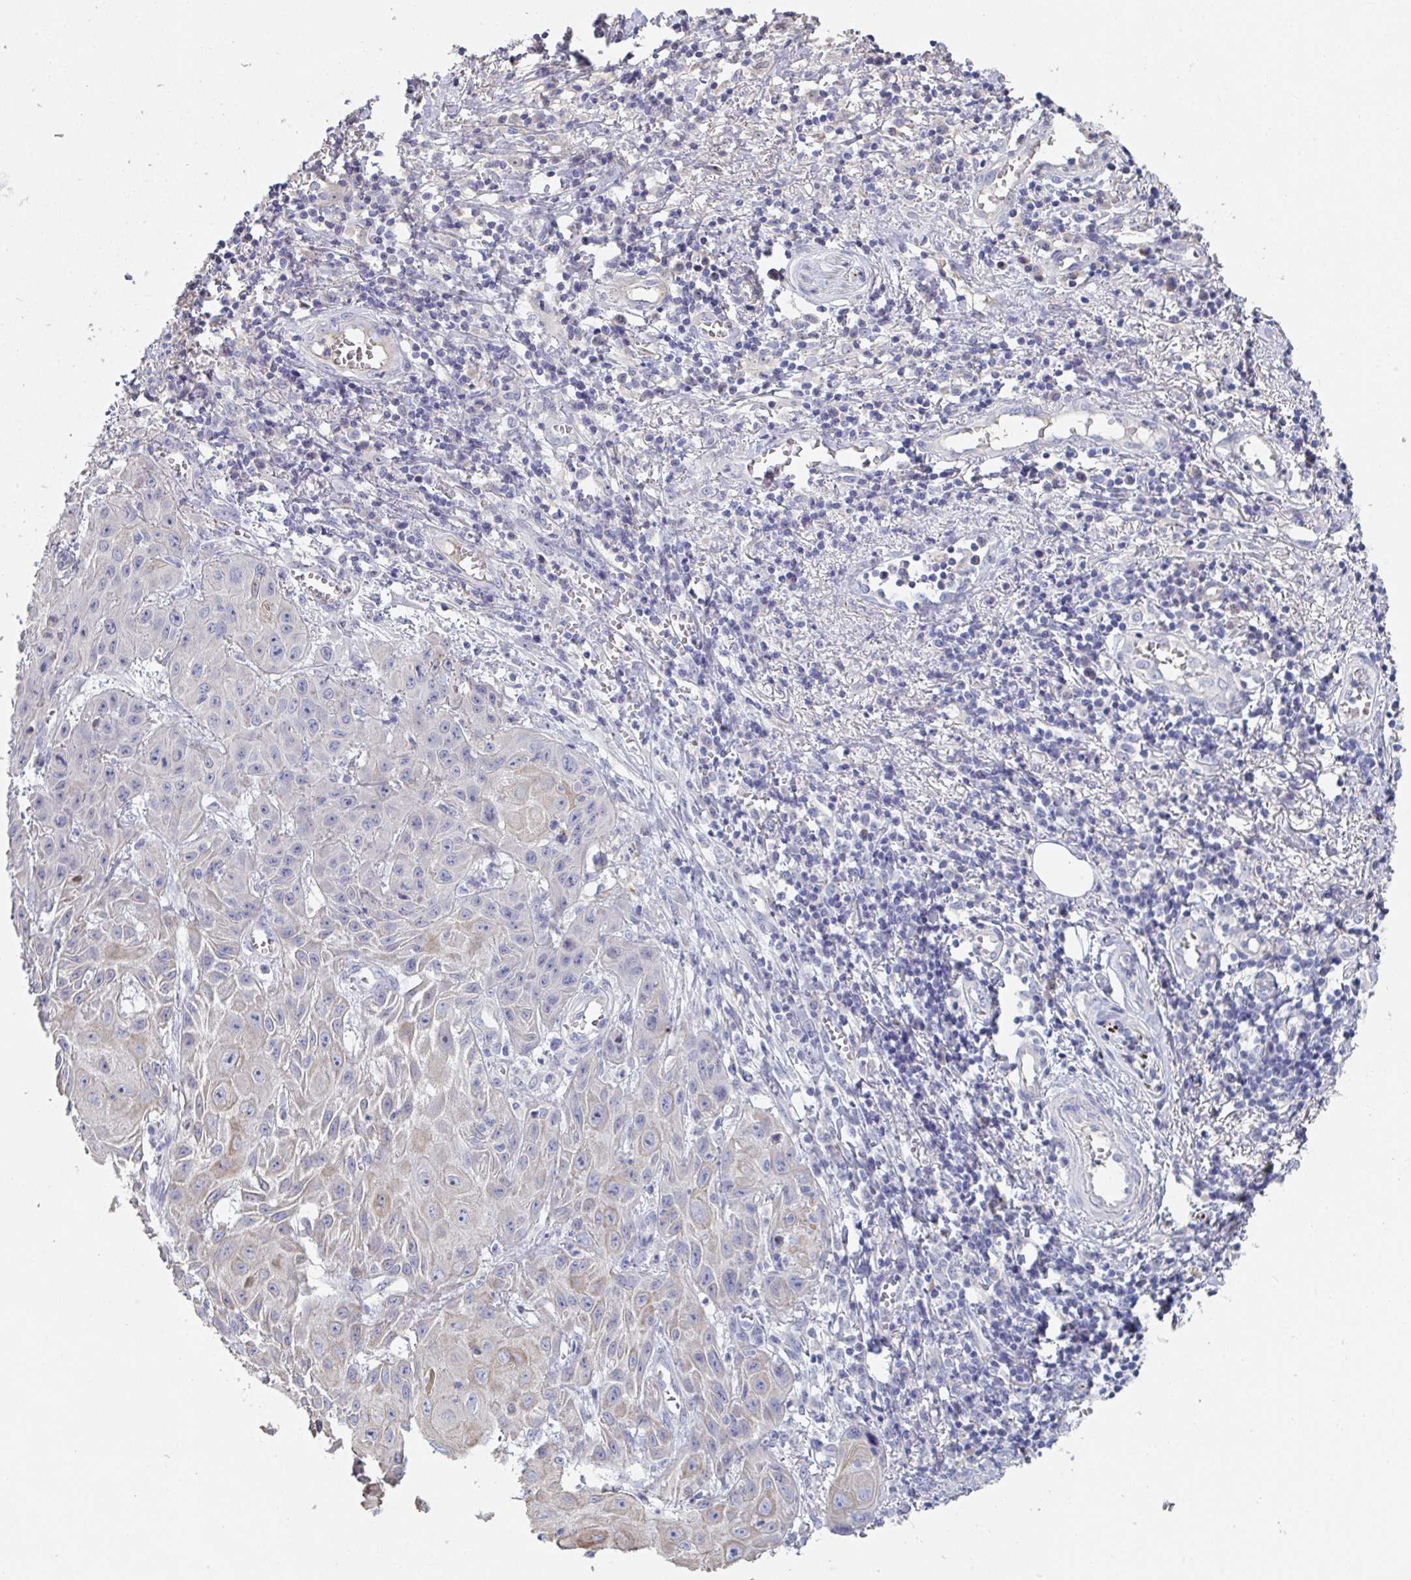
{"staining": {"intensity": "weak", "quantity": "<25%", "location": "cytoplasmic/membranous"}, "tissue": "skin cancer", "cell_type": "Tumor cells", "image_type": "cancer", "snomed": [{"axis": "morphology", "description": "Squamous cell carcinoma, NOS"}, {"axis": "topography", "description": "Skin"}, {"axis": "topography", "description": "Vulva"}], "caption": "Skin squamous cell carcinoma was stained to show a protein in brown. There is no significant staining in tumor cells.", "gene": "ANO5", "patient": {"sex": "female", "age": 71}}